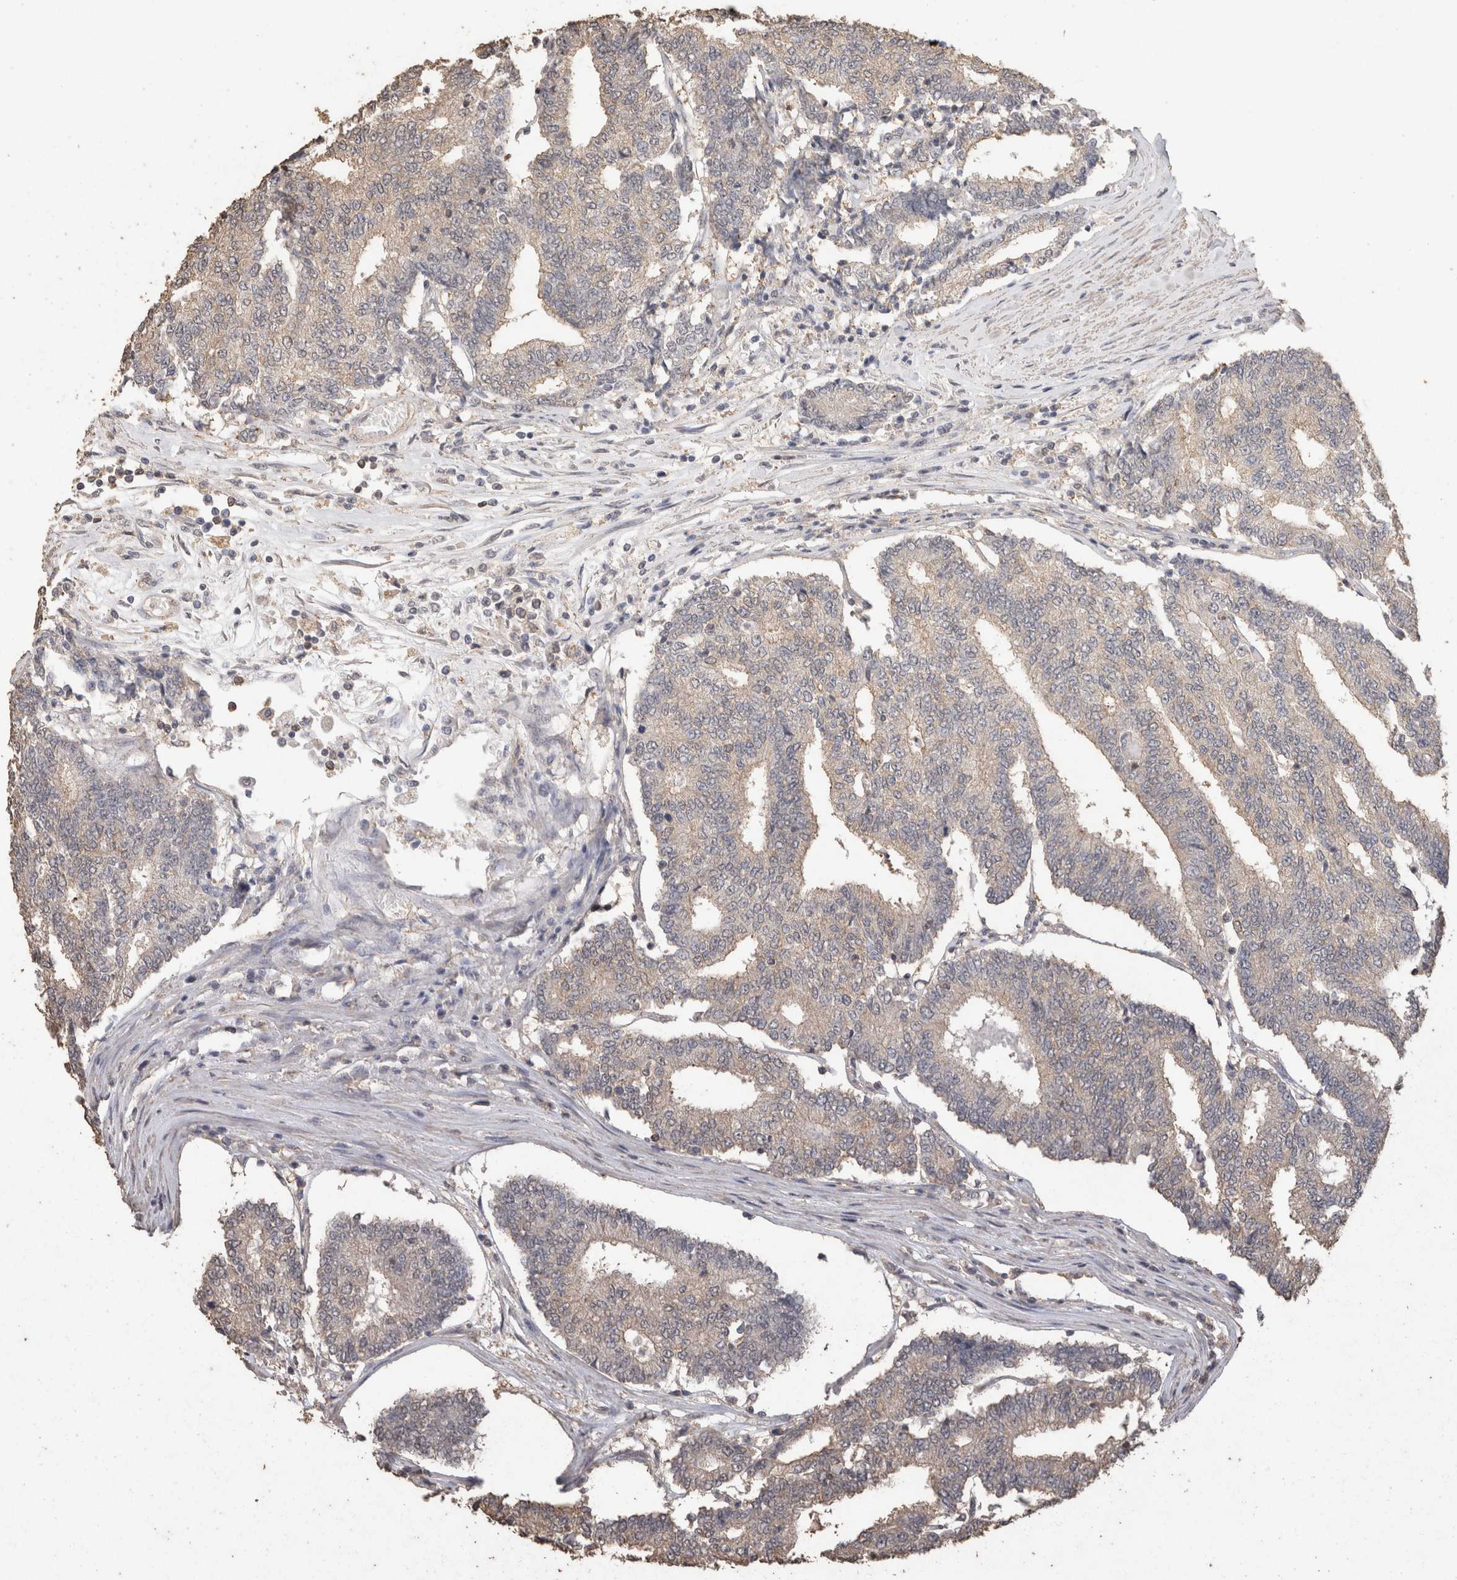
{"staining": {"intensity": "weak", "quantity": "<25%", "location": "cytoplasmic/membranous"}, "tissue": "prostate cancer", "cell_type": "Tumor cells", "image_type": "cancer", "snomed": [{"axis": "morphology", "description": "Normal tissue, NOS"}, {"axis": "morphology", "description": "Adenocarcinoma, High grade"}, {"axis": "topography", "description": "Prostate"}, {"axis": "topography", "description": "Seminal veicle"}], "caption": "Tumor cells are negative for brown protein staining in high-grade adenocarcinoma (prostate).", "gene": "CX3CL1", "patient": {"sex": "male", "age": 55}}